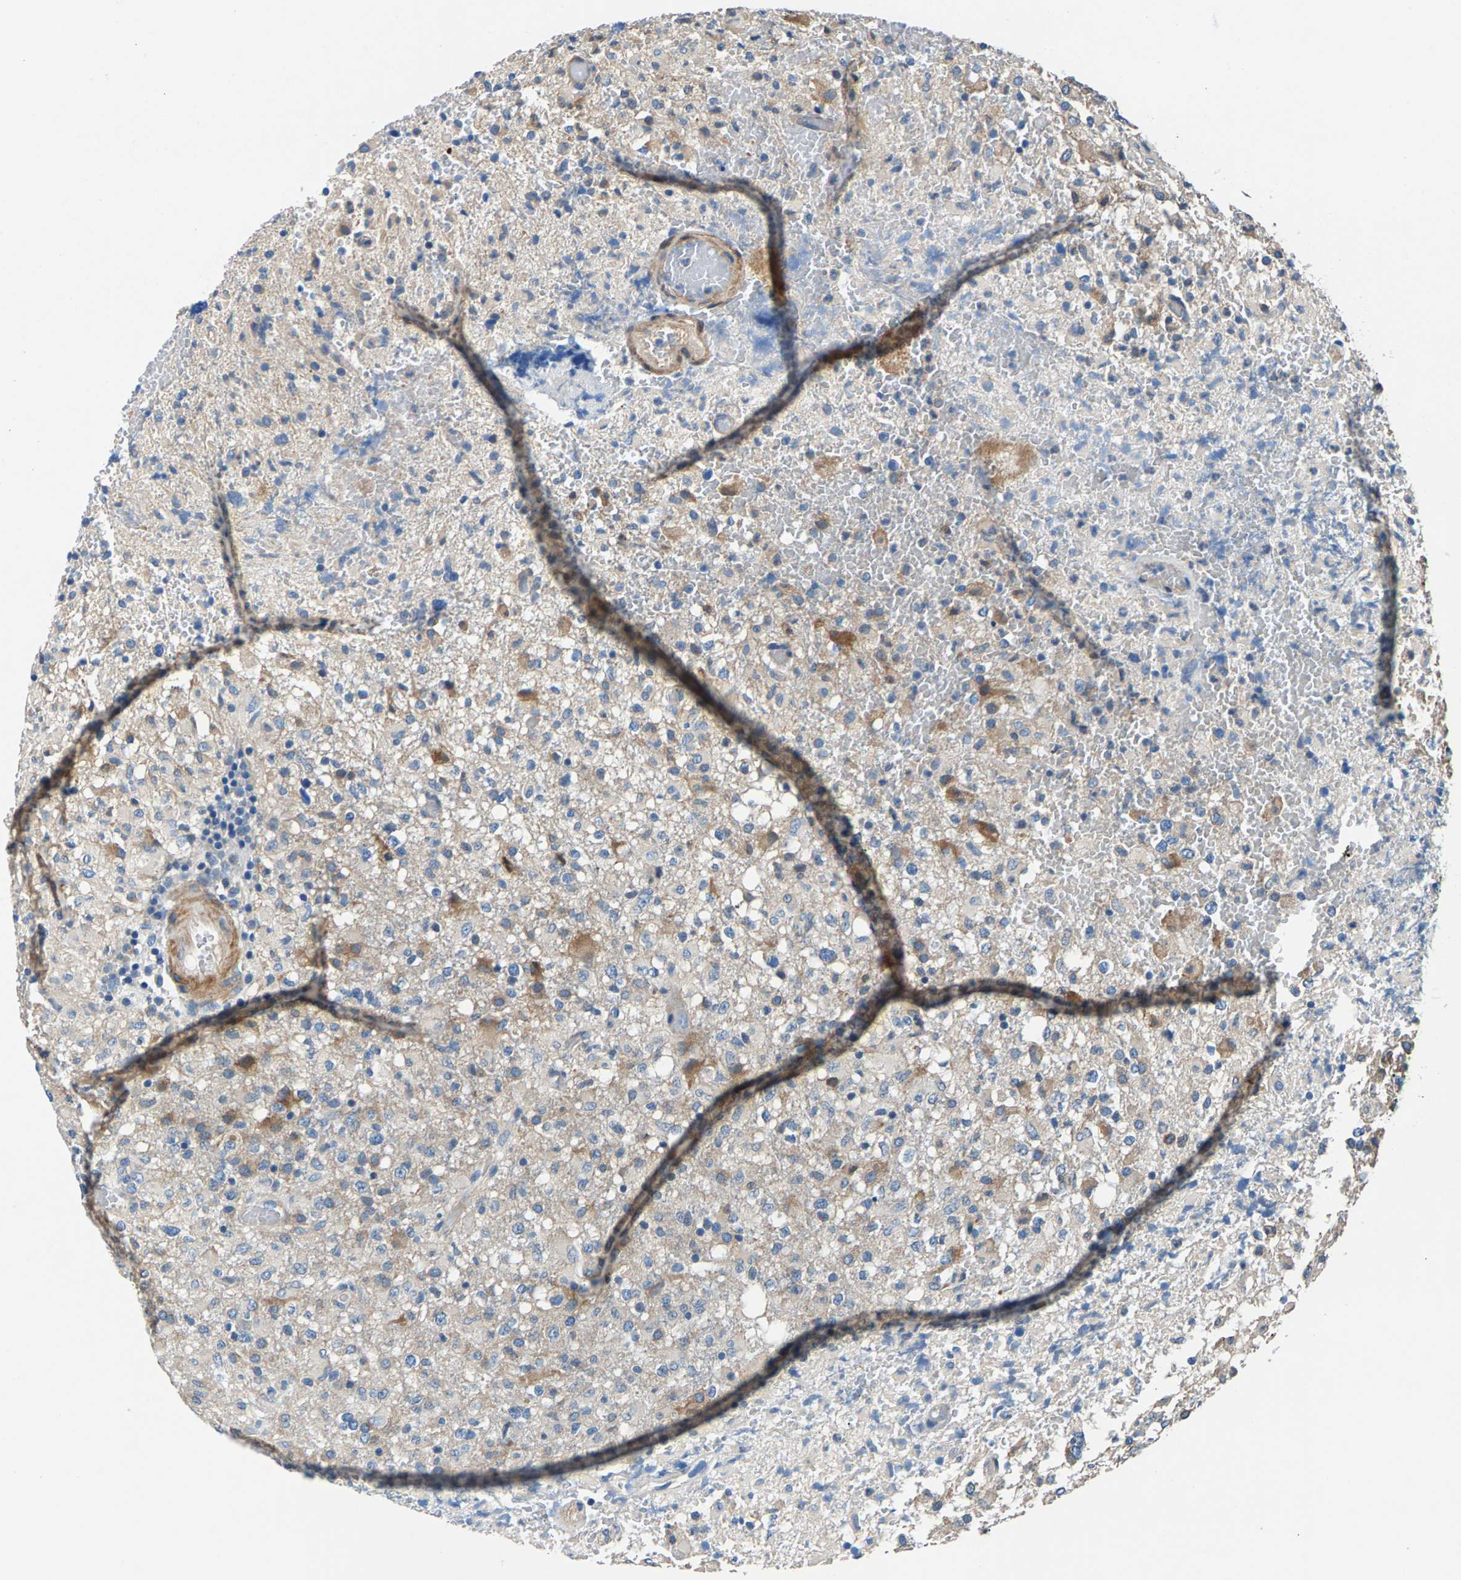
{"staining": {"intensity": "weak", "quantity": ">75%", "location": "cytoplasmic/membranous"}, "tissue": "glioma", "cell_type": "Tumor cells", "image_type": "cancer", "snomed": [{"axis": "morphology", "description": "Glioma, malignant, High grade"}, {"axis": "topography", "description": "Brain"}], "caption": "Protein expression by immunohistochemistry (IHC) demonstrates weak cytoplasmic/membranous expression in about >75% of tumor cells in glioma.", "gene": "CDRT4", "patient": {"sex": "female", "age": 57}}